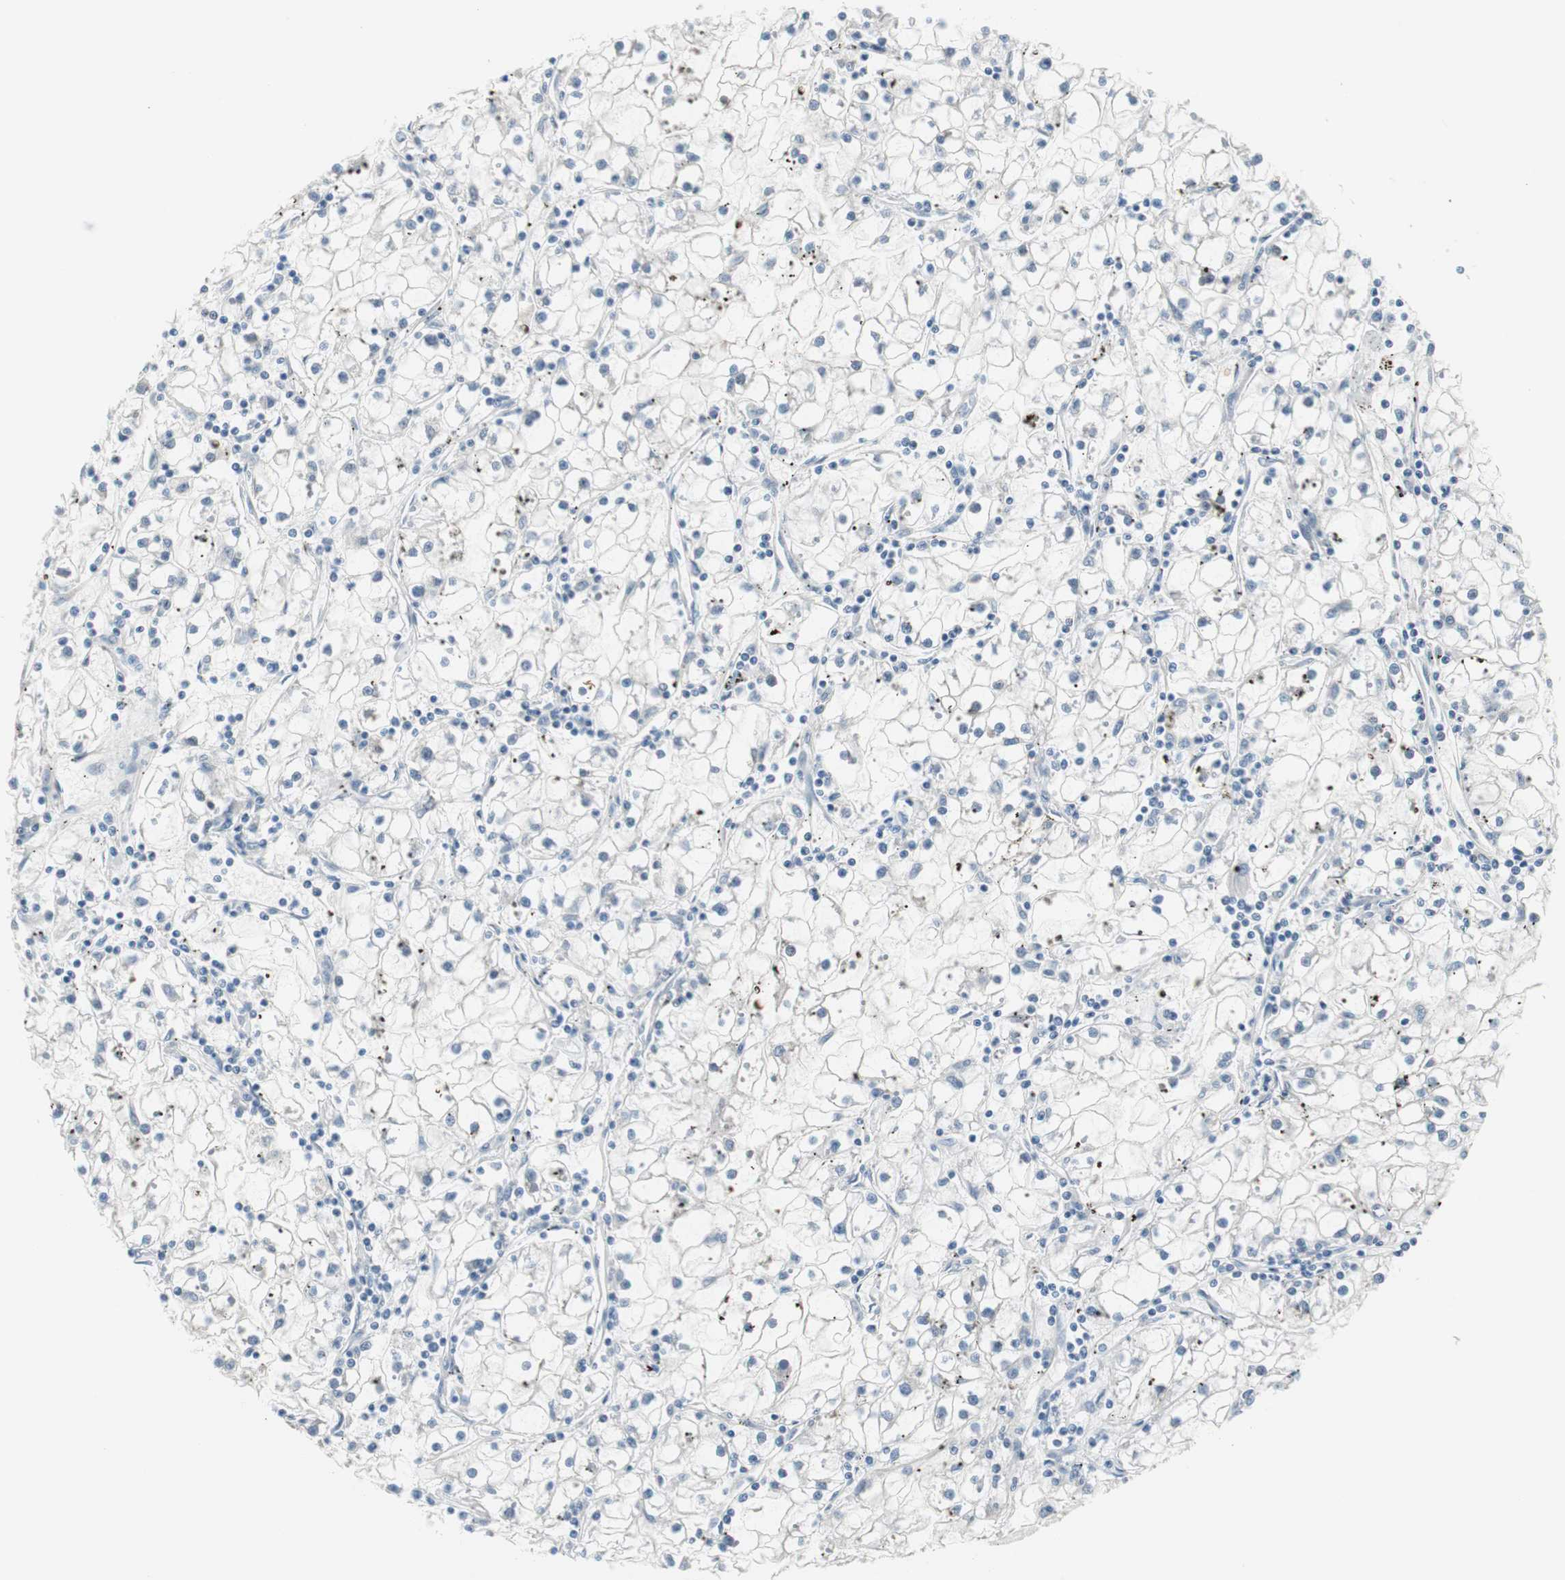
{"staining": {"intensity": "negative", "quantity": "none", "location": "none"}, "tissue": "renal cancer", "cell_type": "Tumor cells", "image_type": "cancer", "snomed": [{"axis": "morphology", "description": "Adenocarcinoma, NOS"}, {"axis": "topography", "description": "Kidney"}], "caption": "DAB immunohistochemical staining of renal cancer demonstrates no significant positivity in tumor cells.", "gene": "GRHL1", "patient": {"sex": "male", "age": 56}}